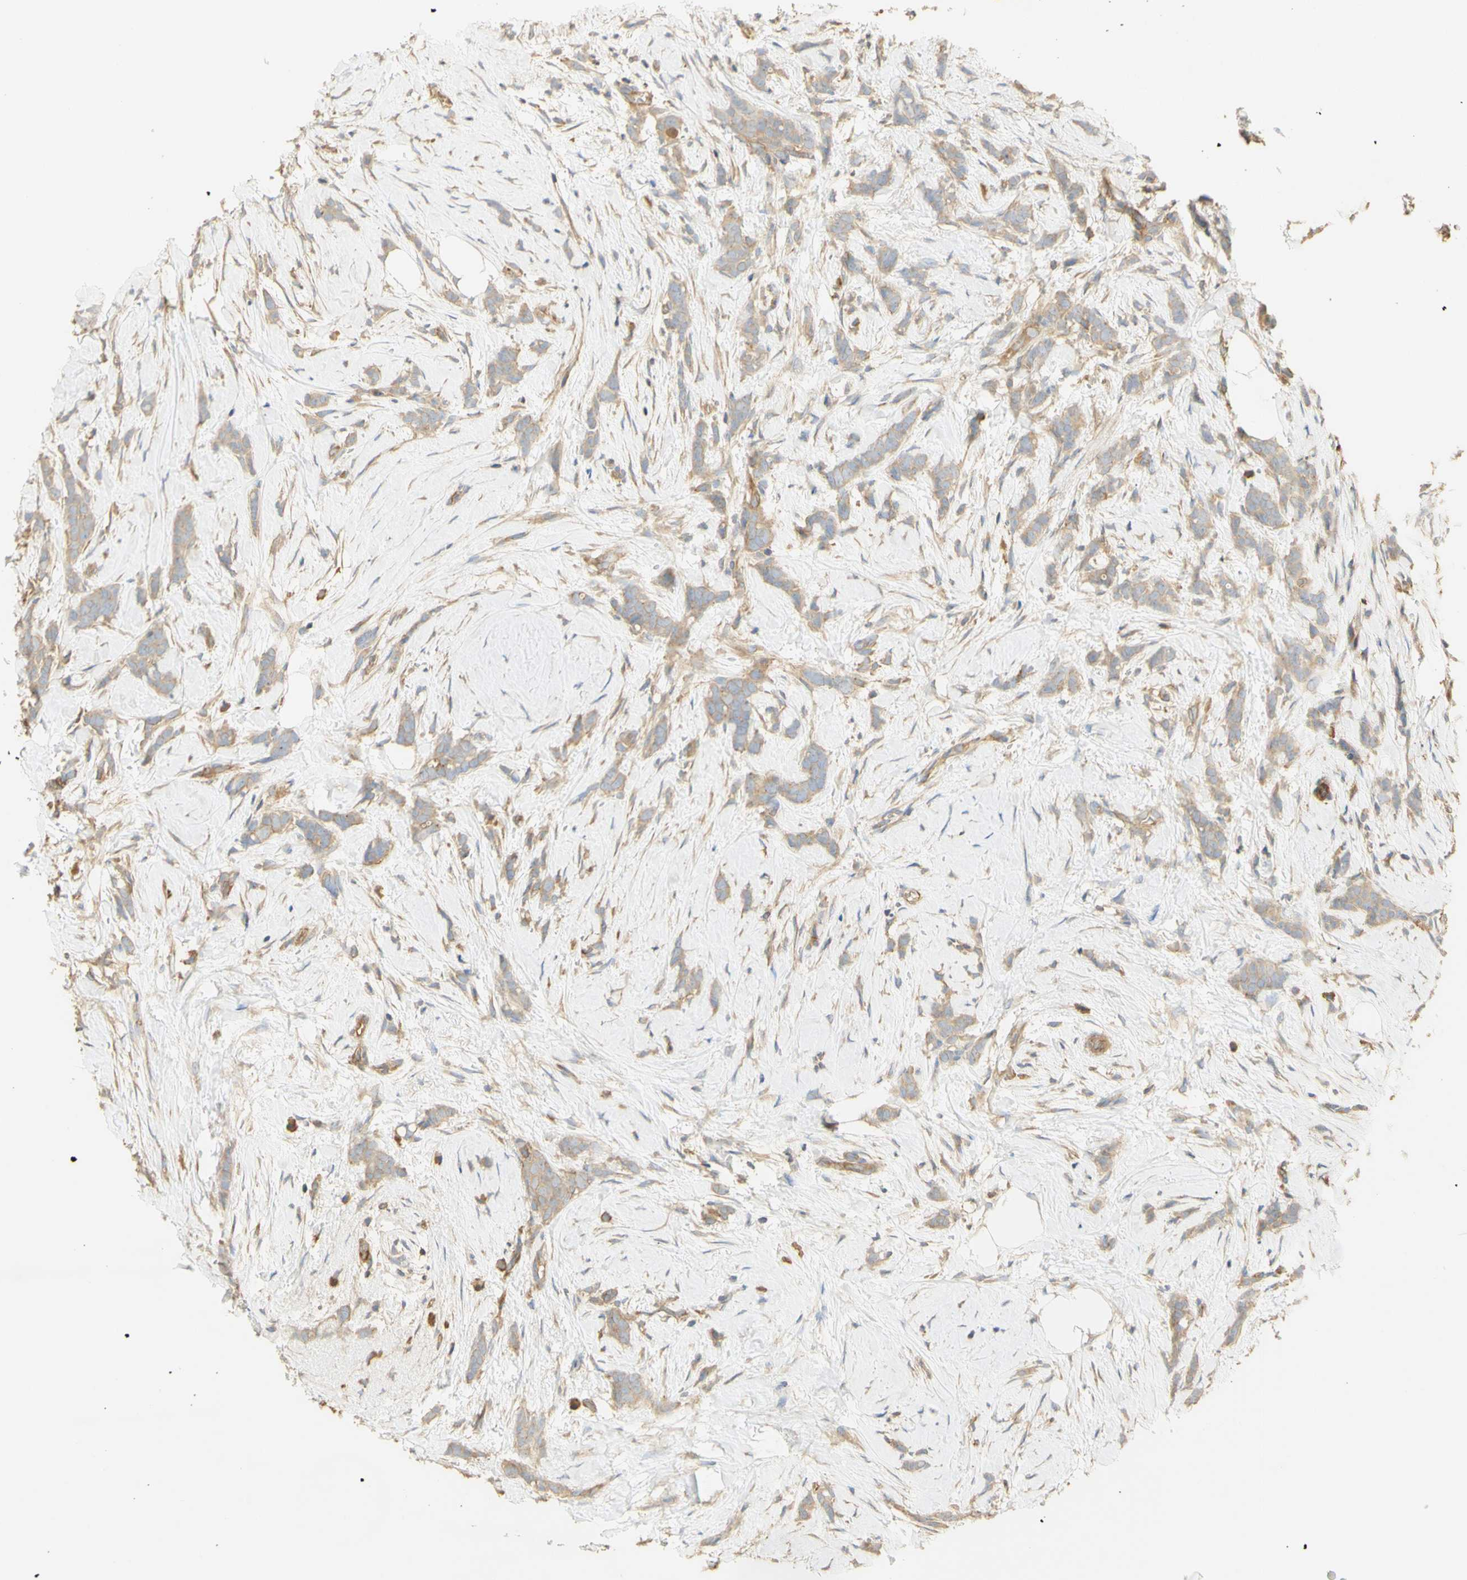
{"staining": {"intensity": "weak", "quantity": ">75%", "location": "cytoplasmic/membranous"}, "tissue": "breast cancer", "cell_type": "Tumor cells", "image_type": "cancer", "snomed": [{"axis": "morphology", "description": "Lobular carcinoma, in situ"}, {"axis": "morphology", "description": "Lobular carcinoma"}, {"axis": "topography", "description": "Breast"}], "caption": "A micrograph of breast cancer (lobular carcinoma) stained for a protein demonstrates weak cytoplasmic/membranous brown staining in tumor cells.", "gene": "KCNE4", "patient": {"sex": "female", "age": 41}}